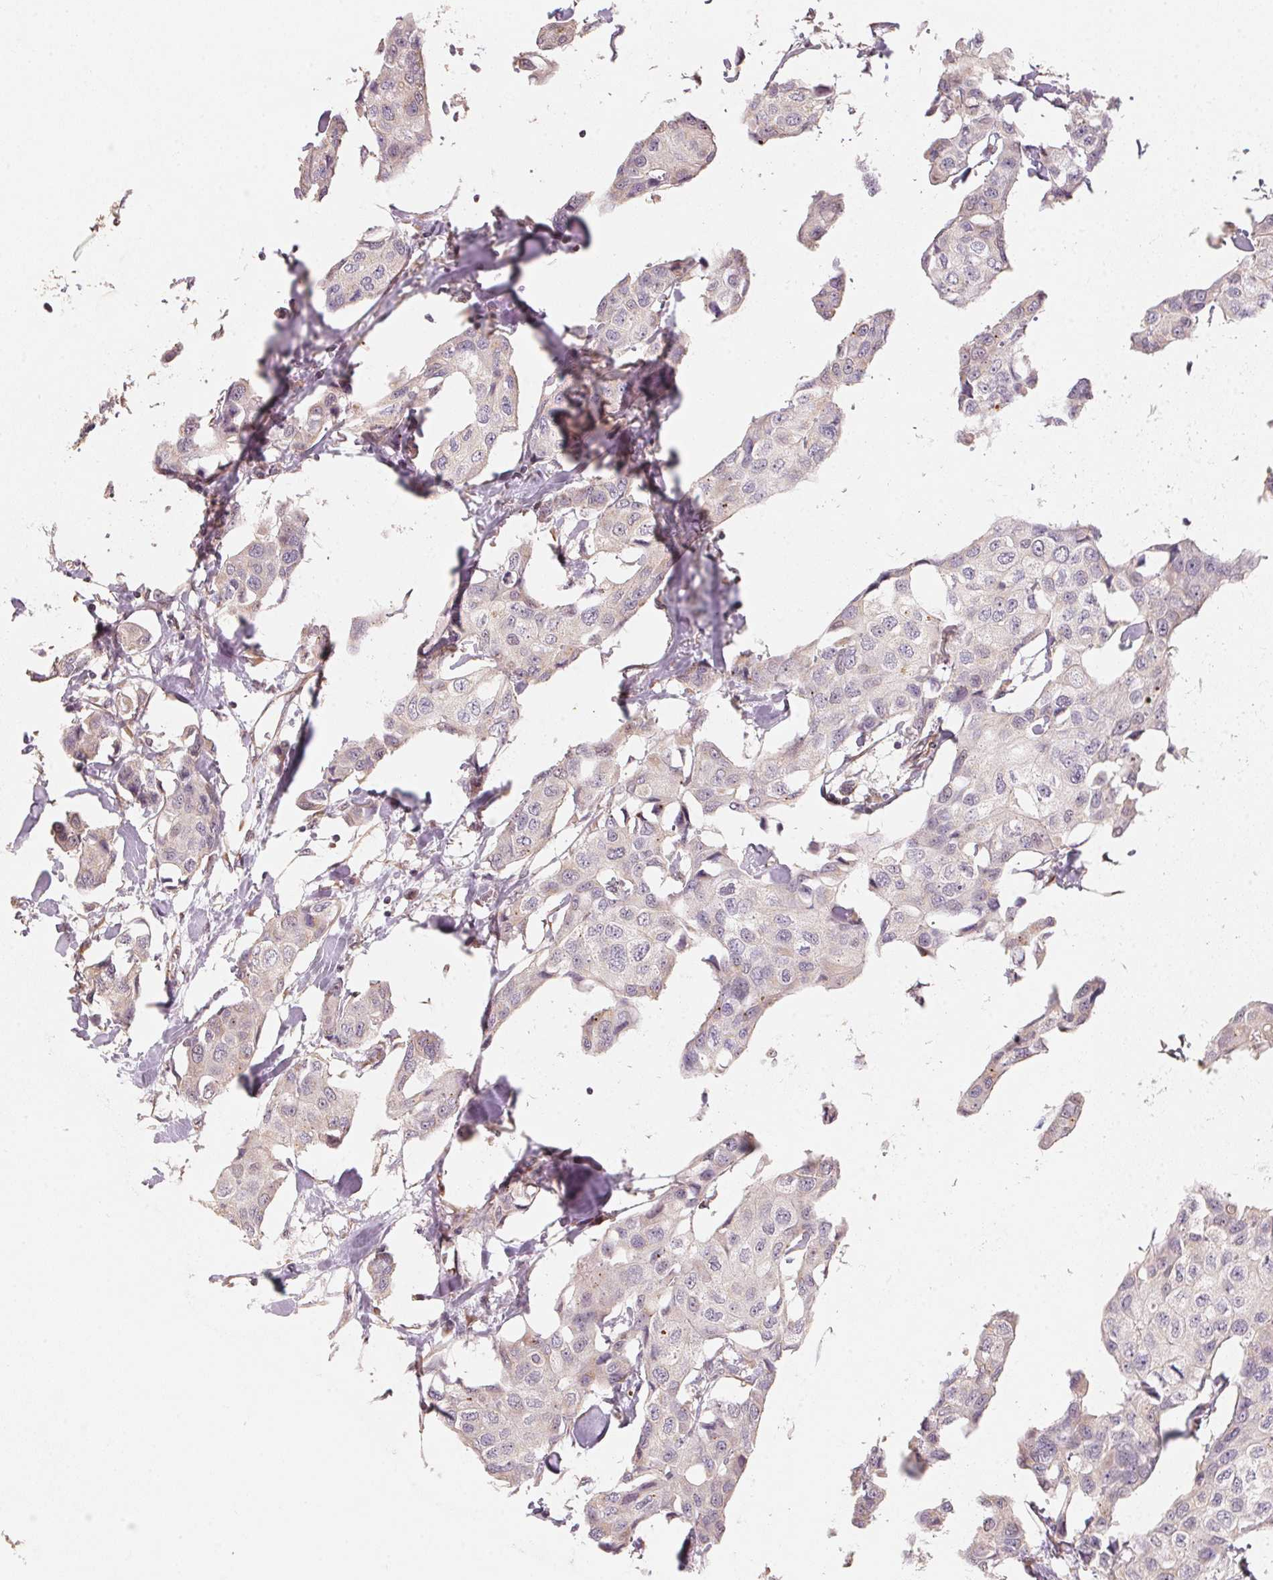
{"staining": {"intensity": "negative", "quantity": "none", "location": "none"}, "tissue": "breast cancer", "cell_type": "Tumor cells", "image_type": "cancer", "snomed": [{"axis": "morphology", "description": "Duct carcinoma"}, {"axis": "topography", "description": "Breast"}], "caption": "IHC histopathology image of human breast invasive ductal carcinoma stained for a protein (brown), which displays no expression in tumor cells.", "gene": "TSPAN12", "patient": {"sex": "female", "age": 80}}